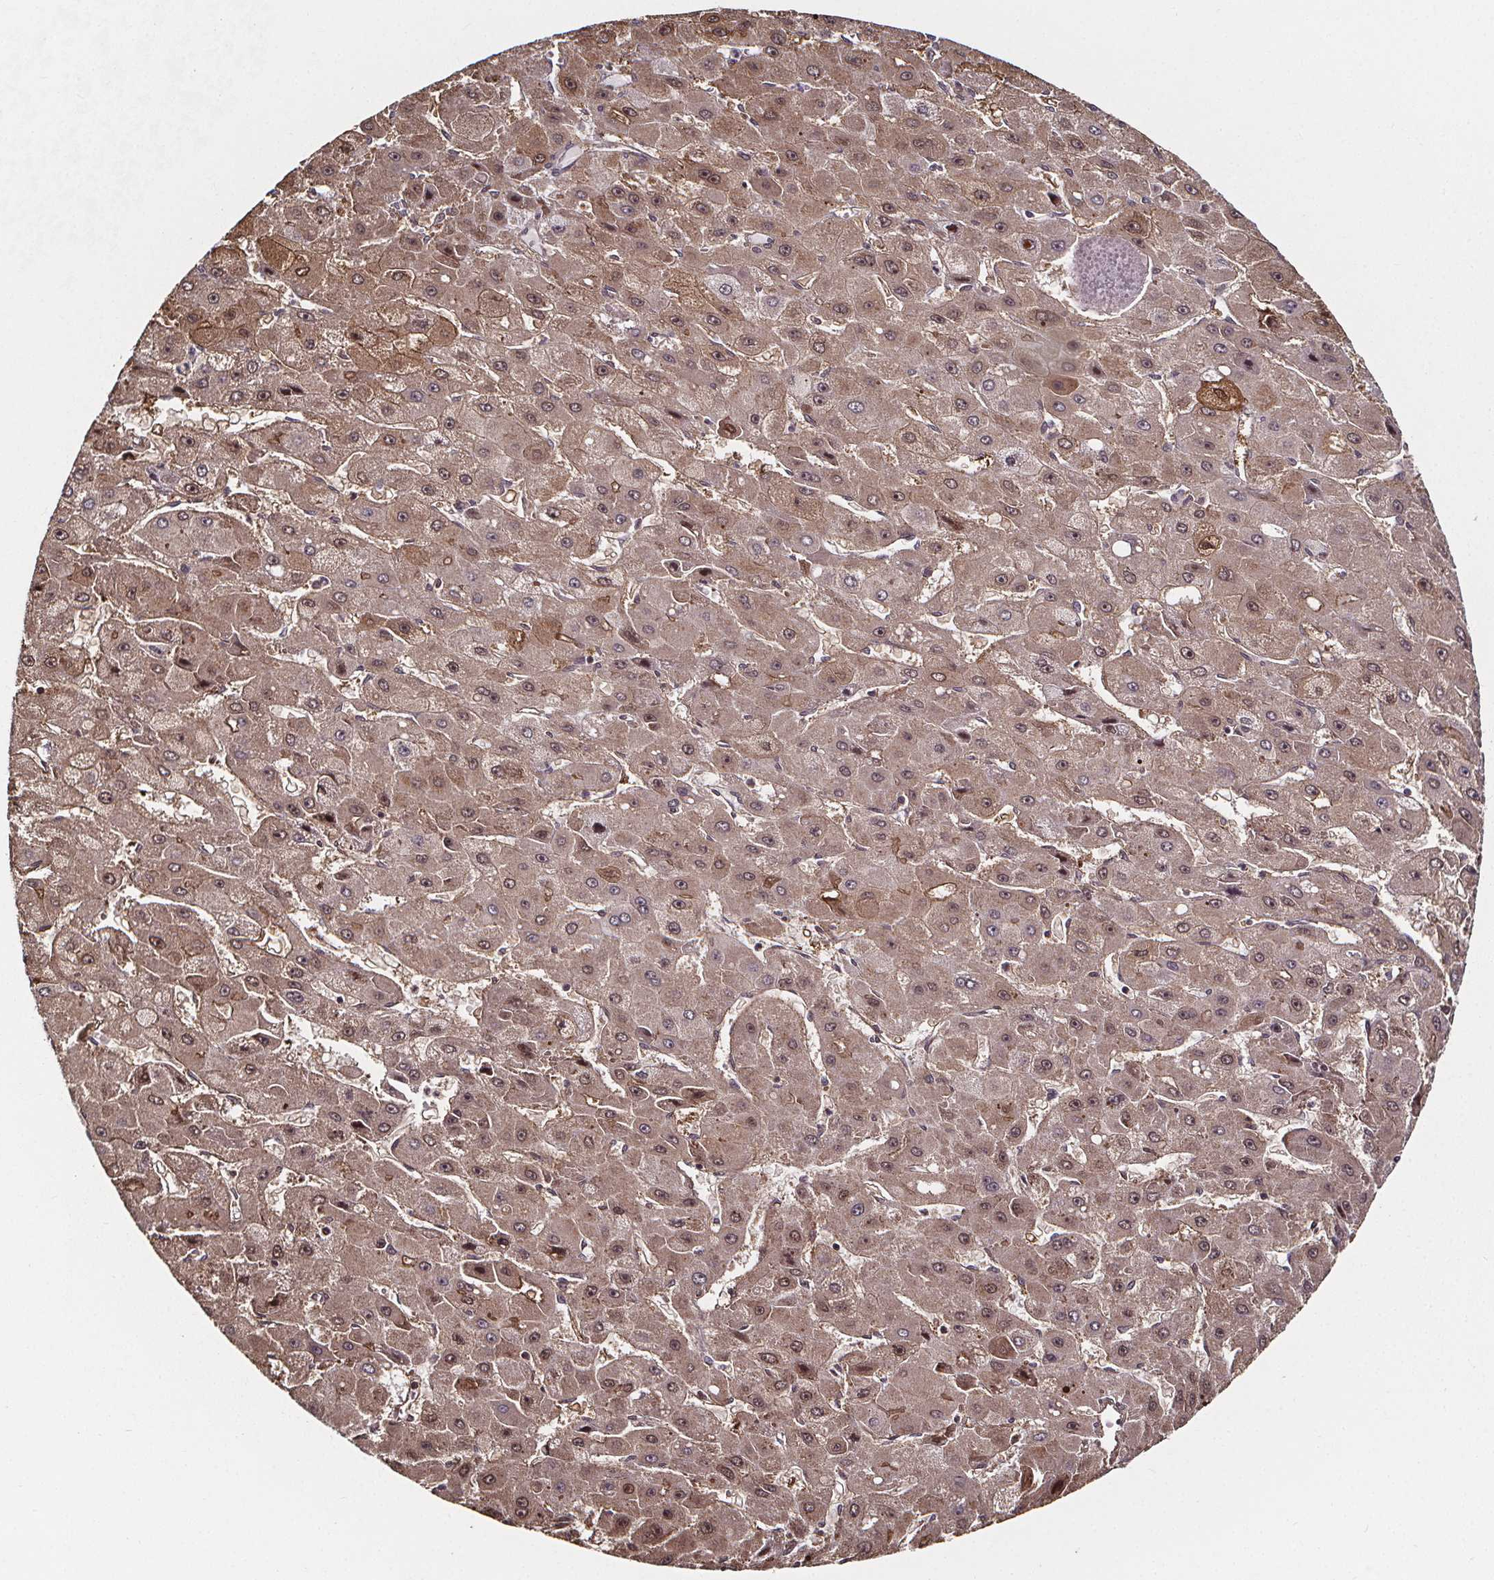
{"staining": {"intensity": "weak", "quantity": "25%-75%", "location": "cytoplasmic/membranous,nuclear"}, "tissue": "liver cancer", "cell_type": "Tumor cells", "image_type": "cancer", "snomed": [{"axis": "morphology", "description": "Carcinoma, Hepatocellular, NOS"}, {"axis": "topography", "description": "Liver"}], "caption": "Liver cancer (hepatocellular carcinoma) stained for a protein (brown) exhibits weak cytoplasmic/membranous and nuclear positive positivity in about 25%-75% of tumor cells.", "gene": "DDIT3", "patient": {"sex": "female", "age": 25}}